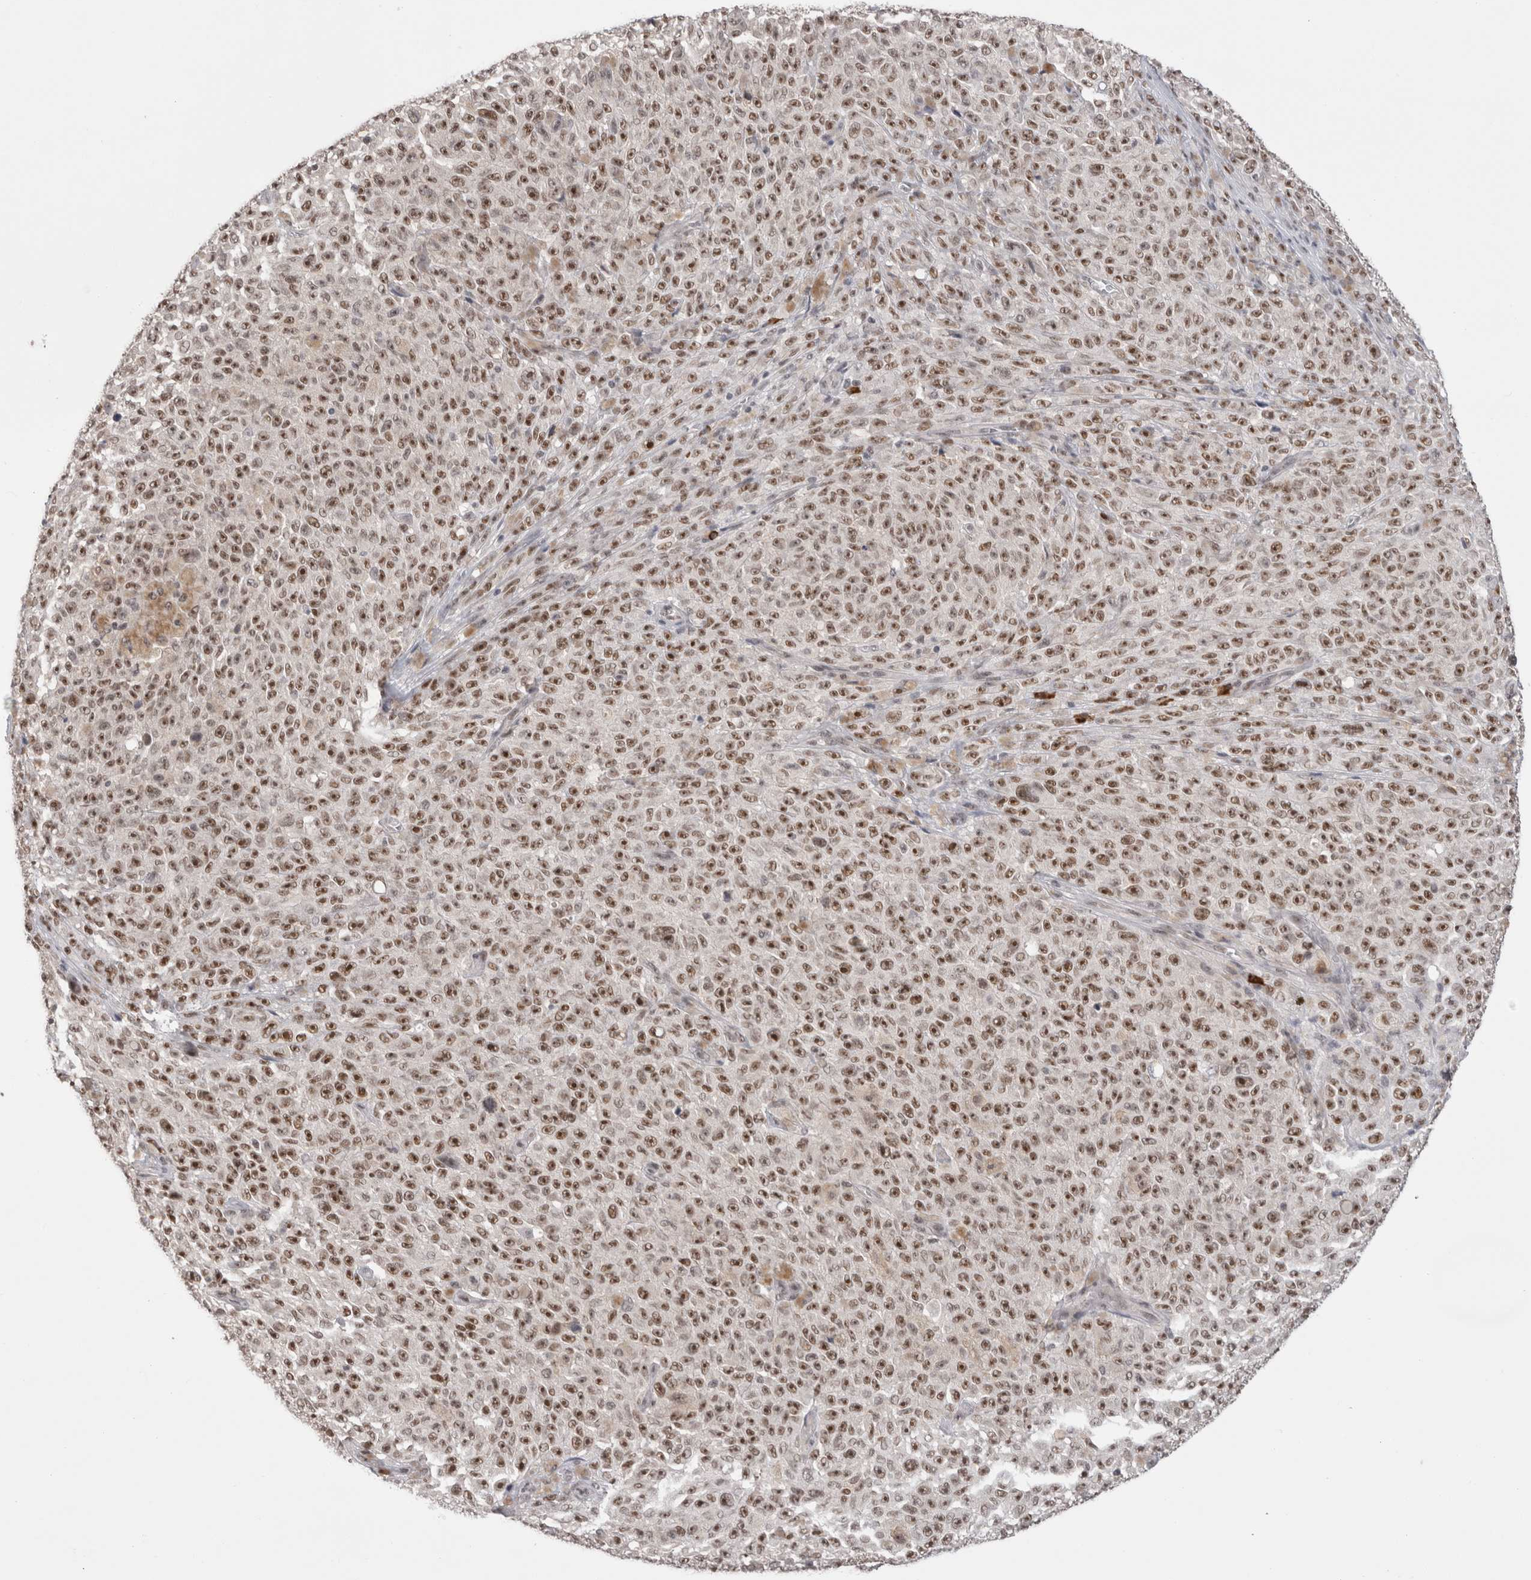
{"staining": {"intensity": "strong", "quantity": ">75%", "location": "nuclear"}, "tissue": "melanoma", "cell_type": "Tumor cells", "image_type": "cancer", "snomed": [{"axis": "morphology", "description": "Malignant melanoma, NOS"}, {"axis": "topography", "description": "Skin"}], "caption": "Tumor cells display high levels of strong nuclear staining in about >75% of cells in human malignant melanoma.", "gene": "ZNF24", "patient": {"sex": "female", "age": 82}}